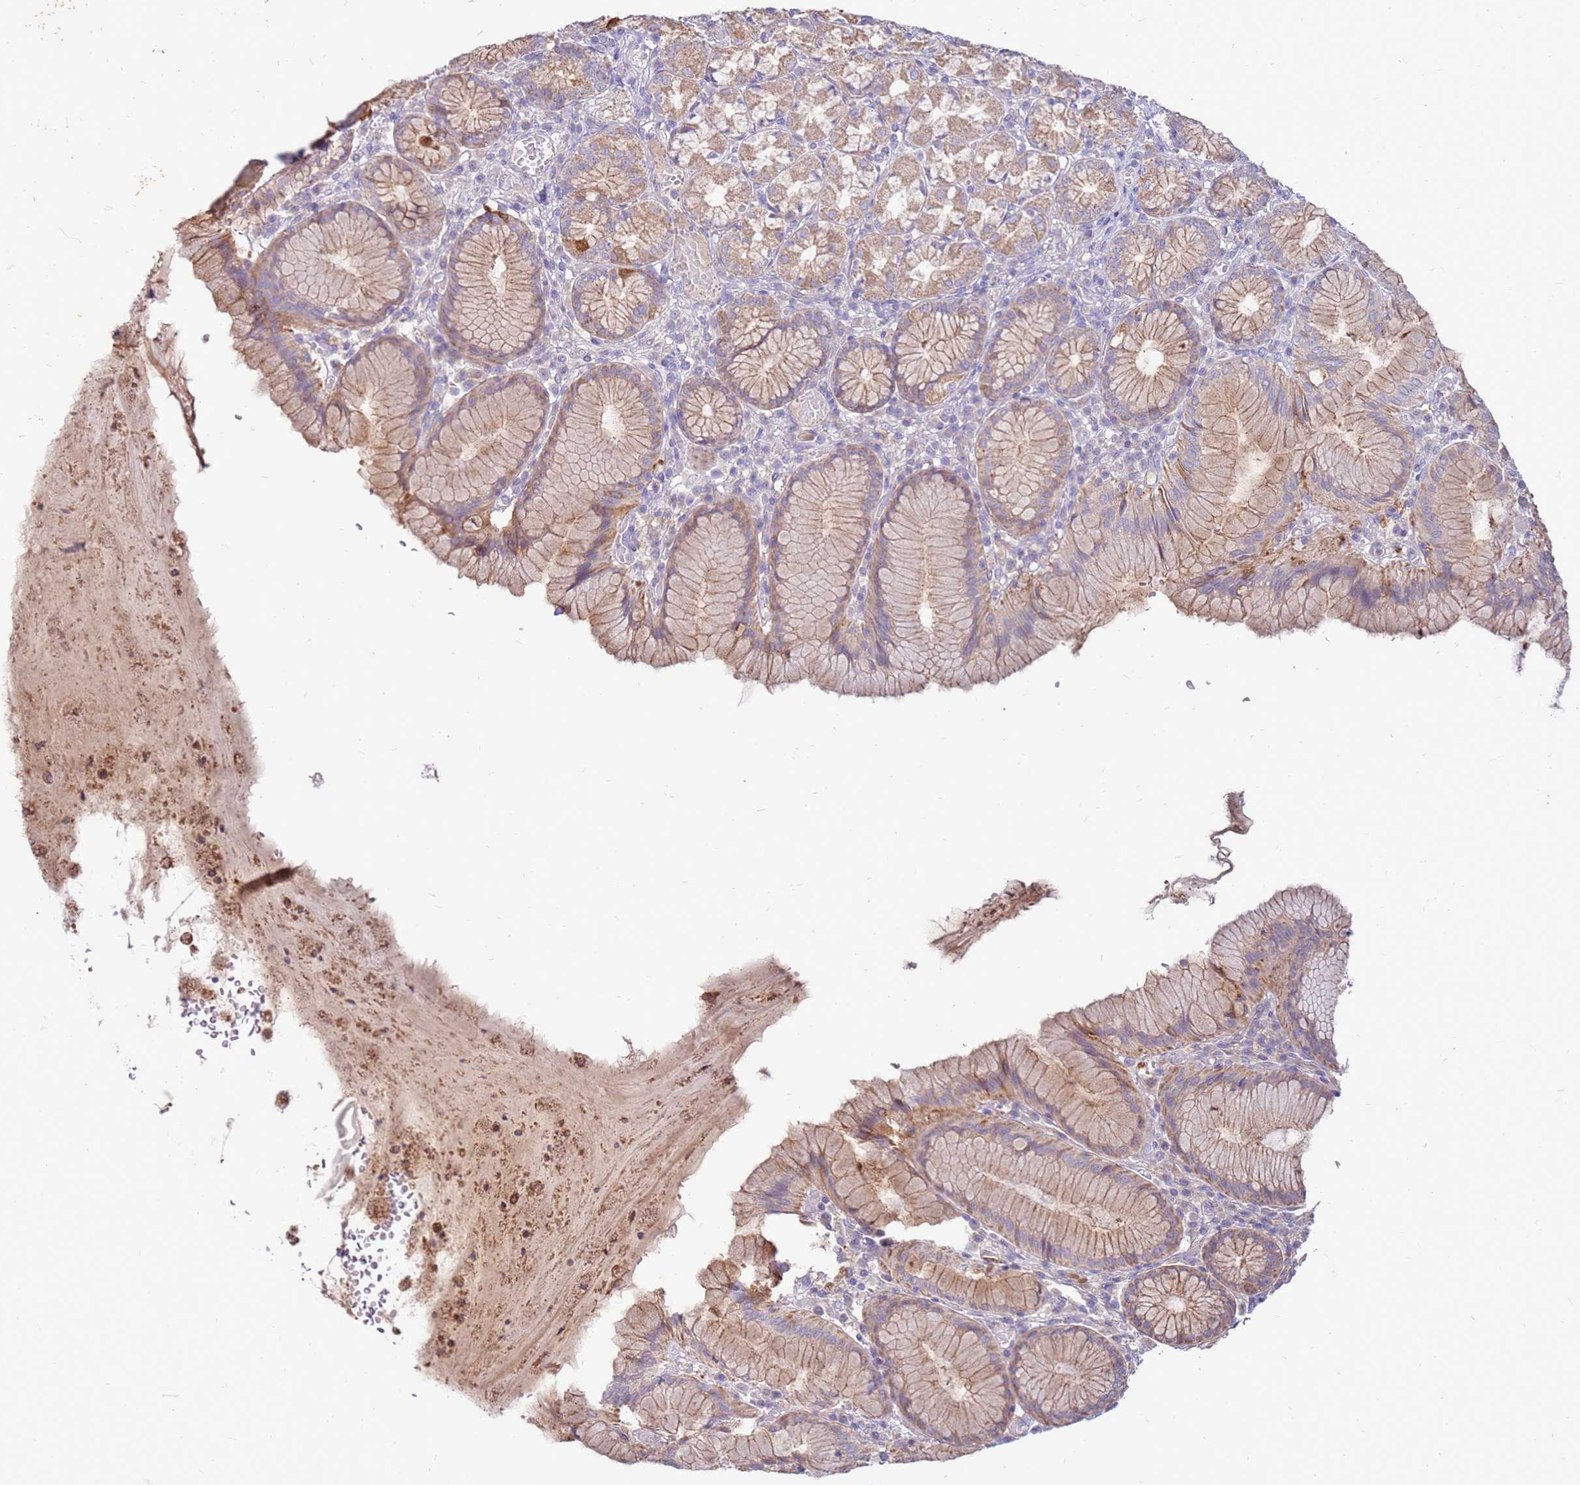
{"staining": {"intensity": "moderate", "quantity": "25%-75%", "location": "cytoplasmic/membranous"}, "tissue": "stomach", "cell_type": "Glandular cells", "image_type": "normal", "snomed": [{"axis": "morphology", "description": "Normal tissue, NOS"}, {"axis": "topography", "description": "Stomach"}], "caption": "Immunohistochemistry (DAB) staining of benign human stomach demonstrates moderate cytoplasmic/membranous protein staining in about 25%-75% of glandular cells.", "gene": "SLC44A4", "patient": {"sex": "male", "age": 55}}